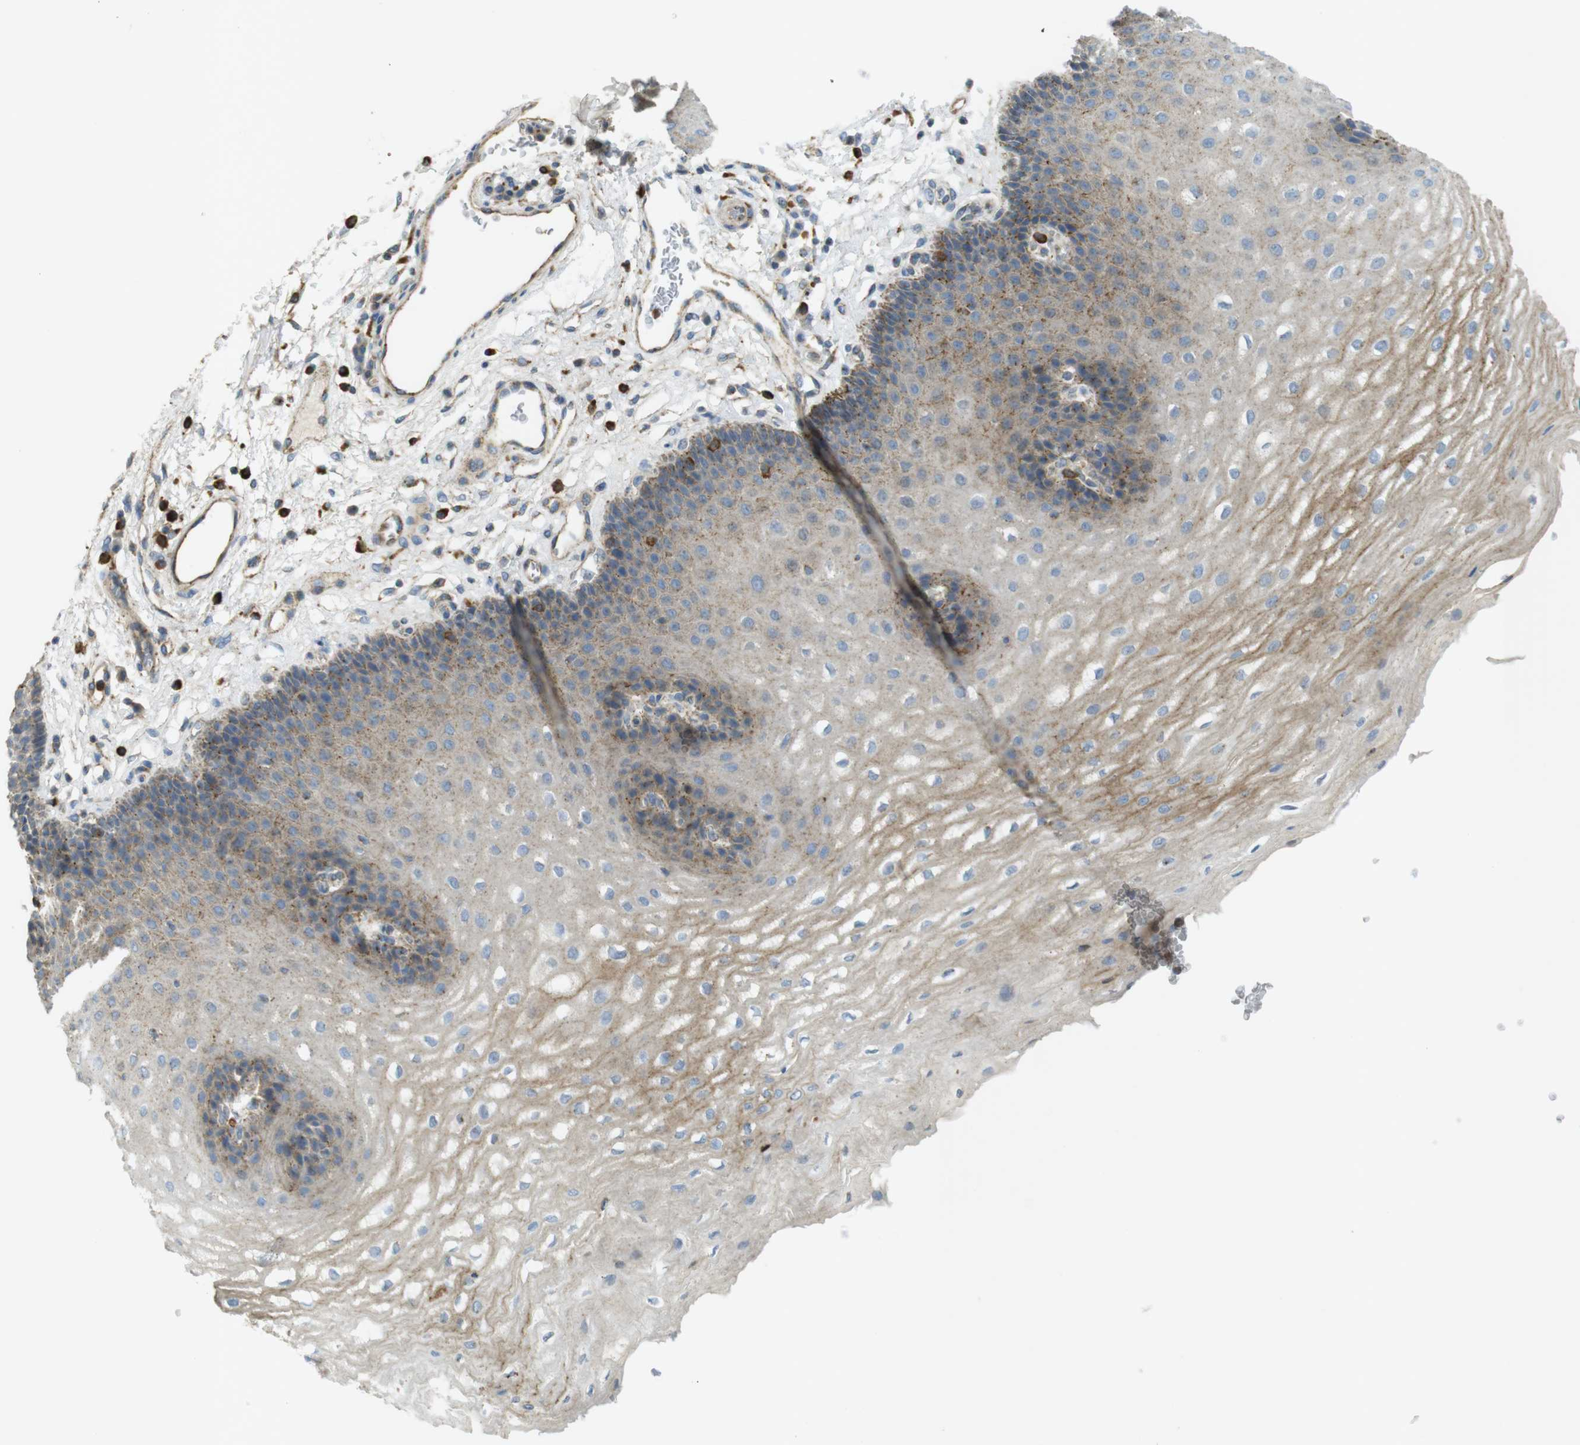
{"staining": {"intensity": "weak", "quantity": "25%-75%", "location": "cytoplasmic/membranous"}, "tissue": "esophagus", "cell_type": "Squamous epithelial cells", "image_type": "normal", "snomed": [{"axis": "morphology", "description": "Normal tissue, NOS"}, {"axis": "topography", "description": "Esophagus"}], "caption": "Esophagus stained with DAB immunohistochemistry exhibits low levels of weak cytoplasmic/membranous positivity in approximately 25%-75% of squamous epithelial cells.", "gene": "LAMP1", "patient": {"sex": "male", "age": 54}}